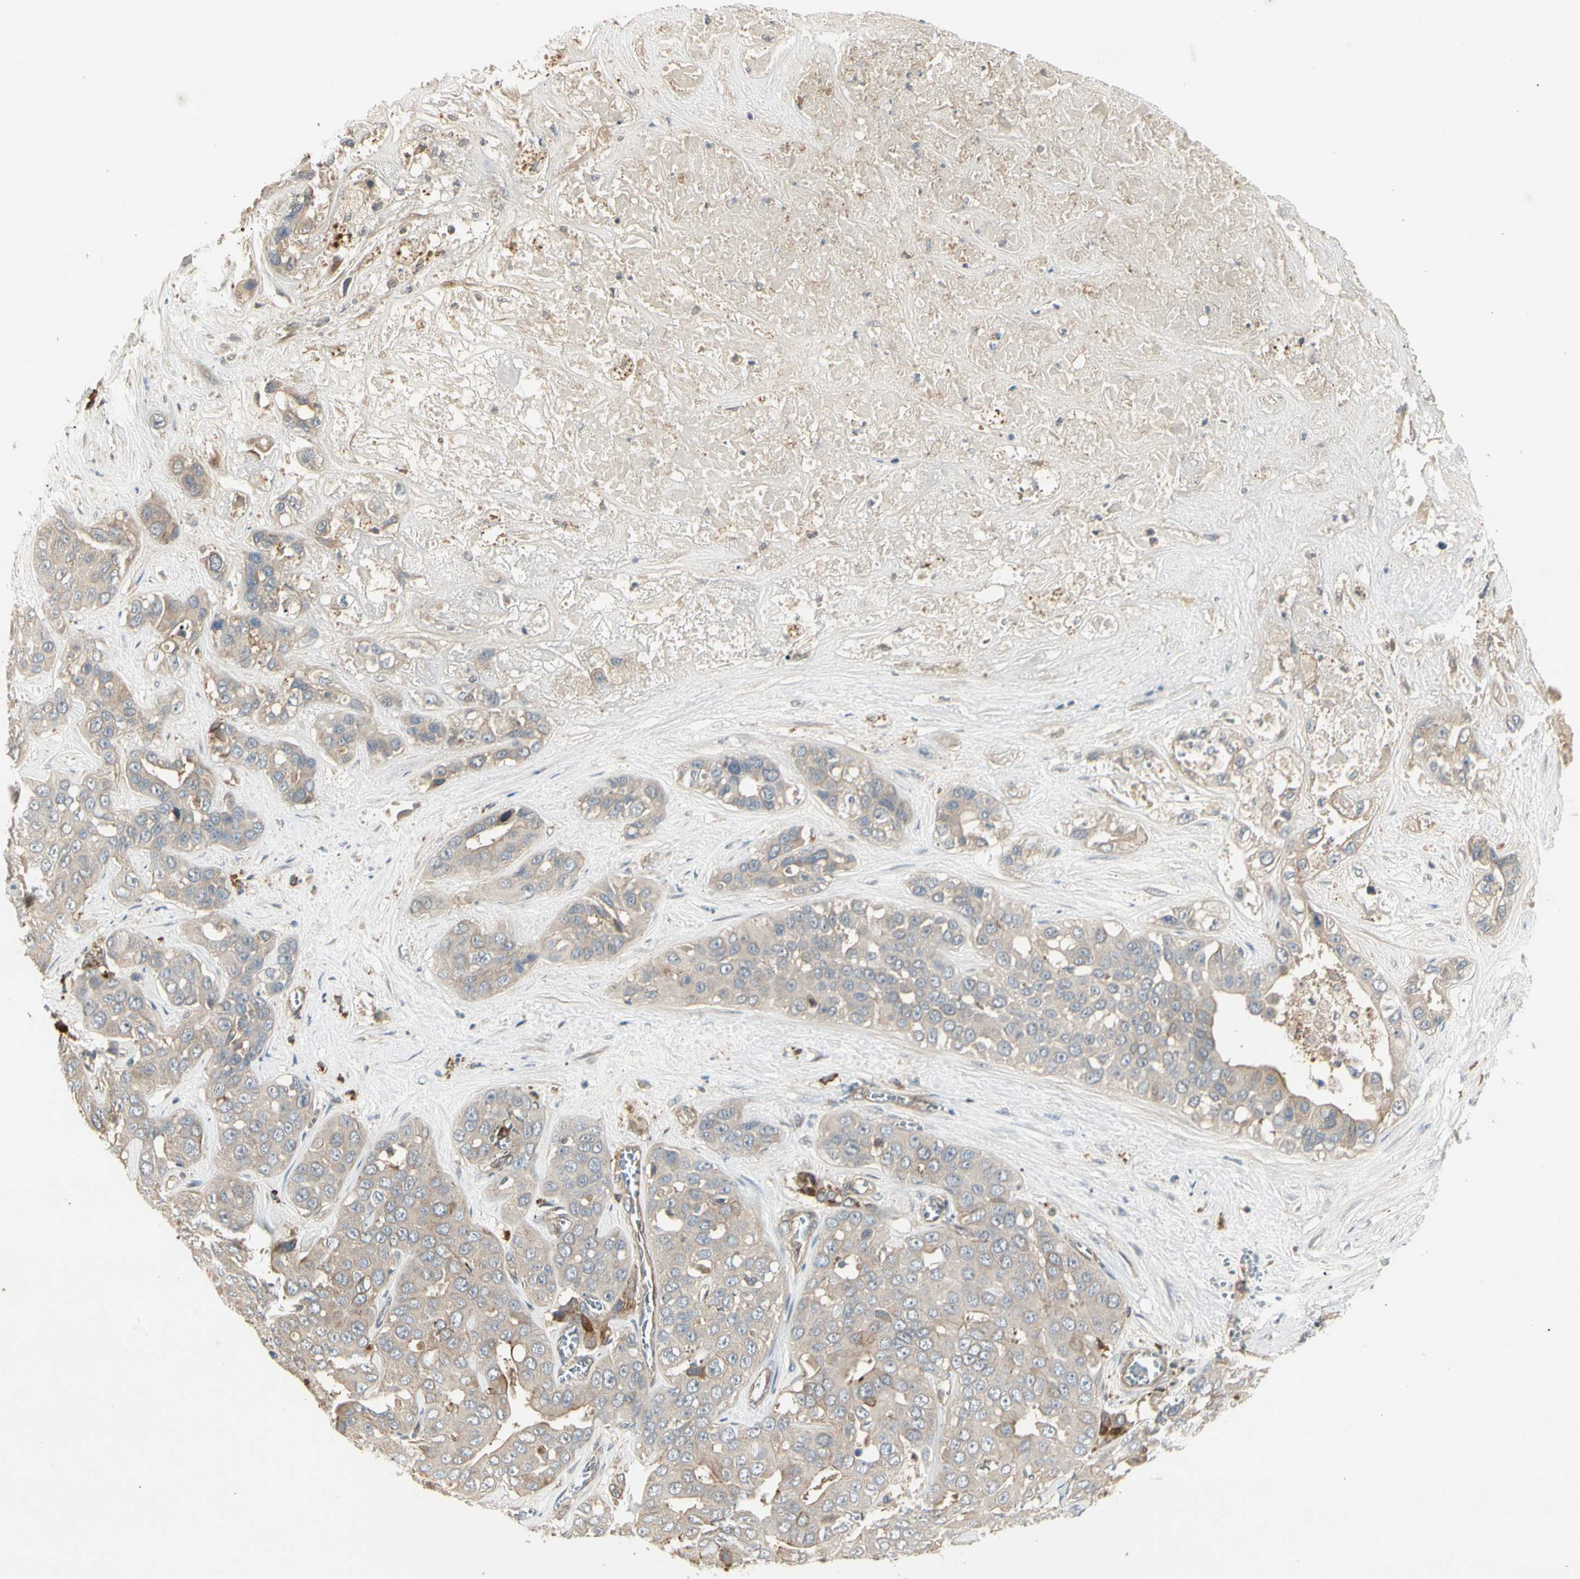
{"staining": {"intensity": "moderate", "quantity": "<25%", "location": "cytoplasmic/membranous"}, "tissue": "liver cancer", "cell_type": "Tumor cells", "image_type": "cancer", "snomed": [{"axis": "morphology", "description": "Cholangiocarcinoma"}, {"axis": "topography", "description": "Liver"}], "caption": "Tumor cells reveal moderate cytoplasmic/membranous staining in about <25% of cells in liver cancer. (DAB = brown stain, brightfield microscopy at high magnification).", "gene": "ATG4C", "patient": {"sex": "female", "age": 52}}